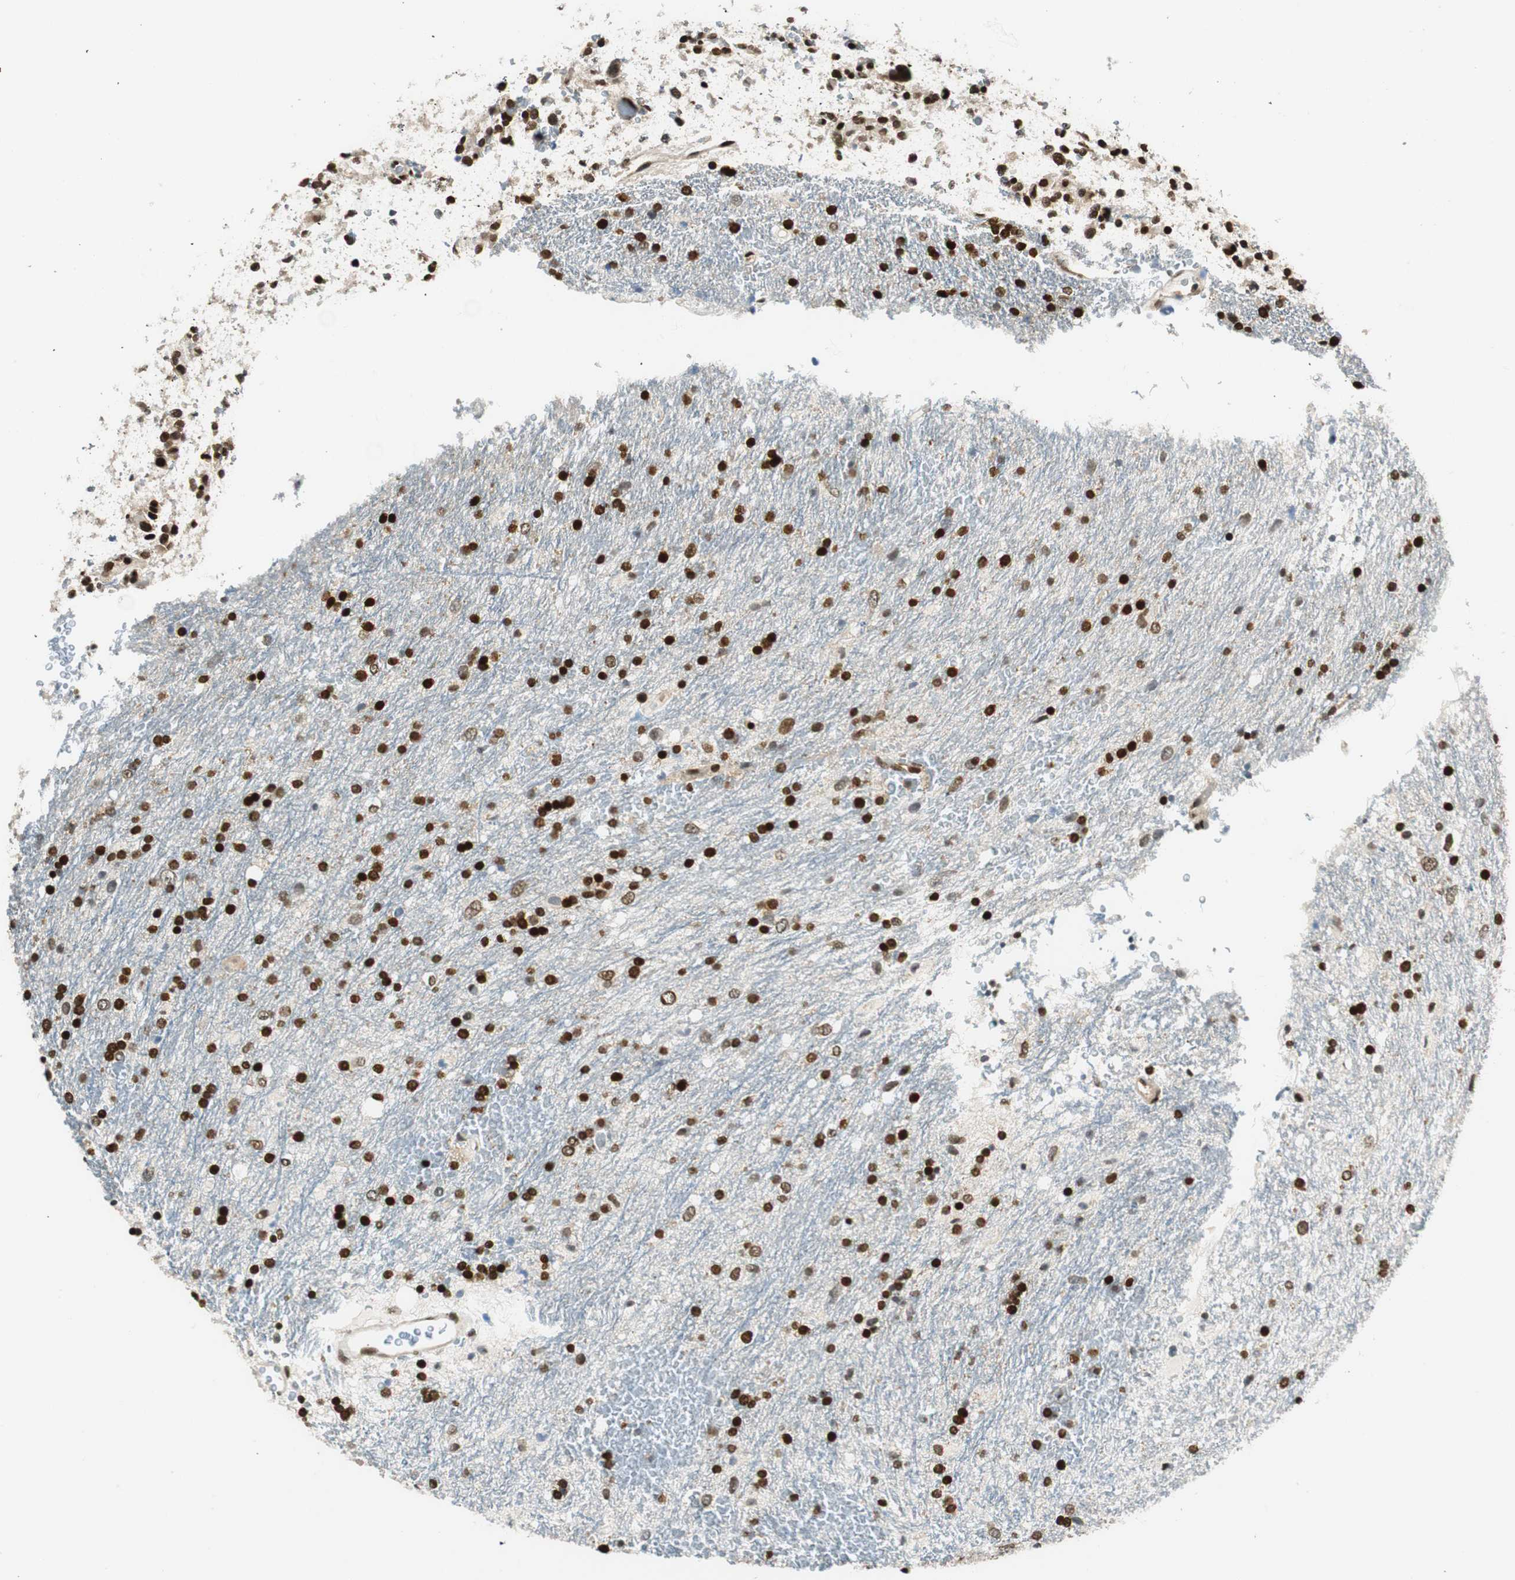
{"staining": {"intensity": "strong", "quantity": ">75%", "location": "nuclear"}, "tissue": "glioma", "cell_type": "Tumor cells", "image_type": "cancer", "snomed": [{"axis": "morphology", "description": "Glioma, malignant, Low grade"}, {"axis": "topography", "description": "Brain"}], "caption": "Tumor cells exhibit high levels of strong nuclear staining in about >75% of cells in human malignant glioma (low-grade).", "gene": "RING1", "patient": {"sex": "male", "age": 77}}